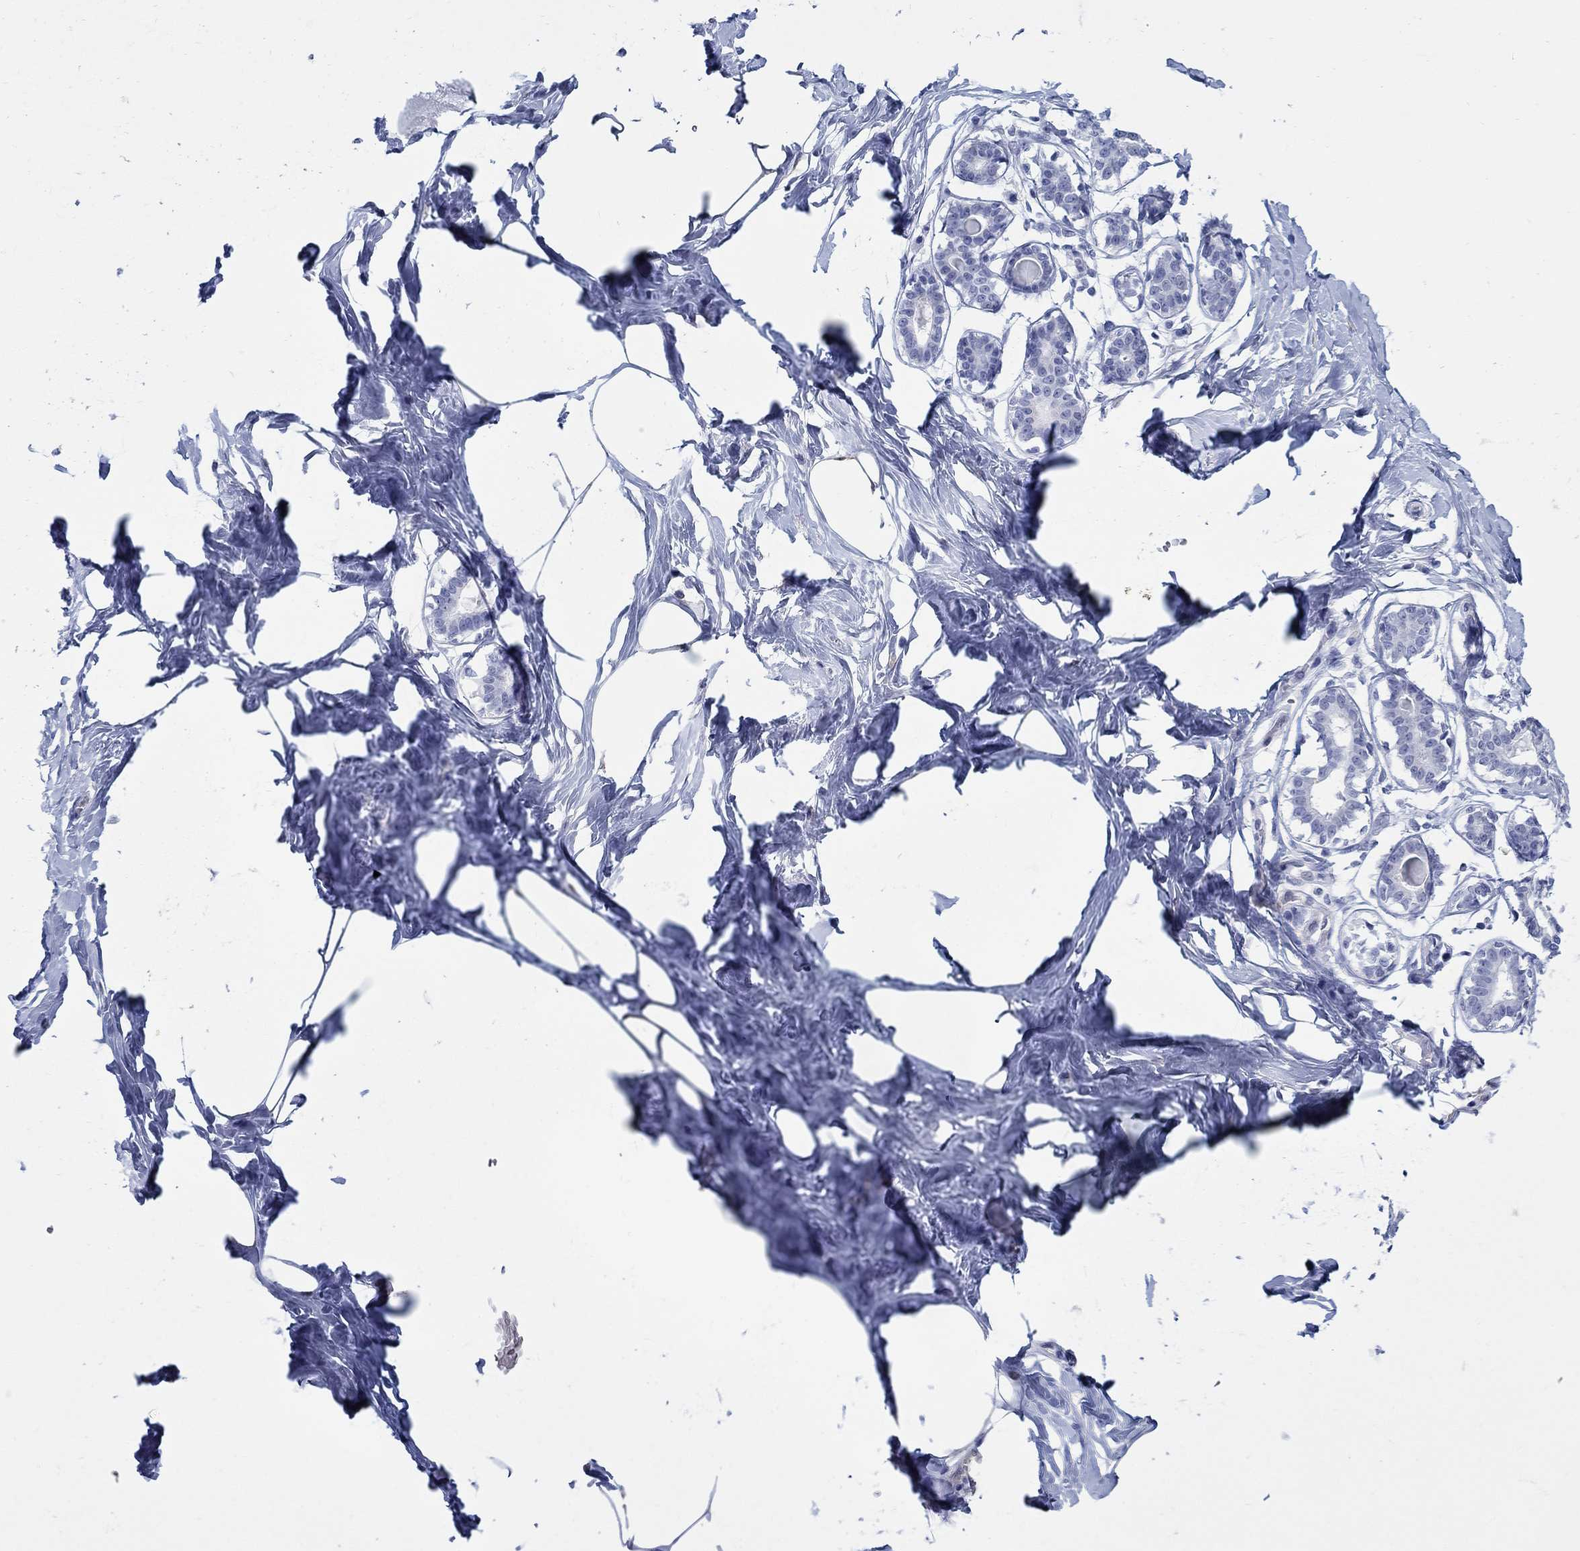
{"staining": {"intensity": "negative", "quantity": "none", "location": "none"}, "tissue": "breast", "cell_type": "Adipocytes", "image_type": "normal", "snomed": [{"axis": "morphology", "description": "Normal tissue, NOS"}, {"axis": "morphology", "description": "Lobular carcinoma, in situ"}, {"axis": "topography", "description": "Breast"}], "caption": "Immunohistochemical staining of unremarkable human breast shows no significant expression in adipocytes.", "gene": "AKR1C1", "patient": {"sex": "female", "age": 35}}